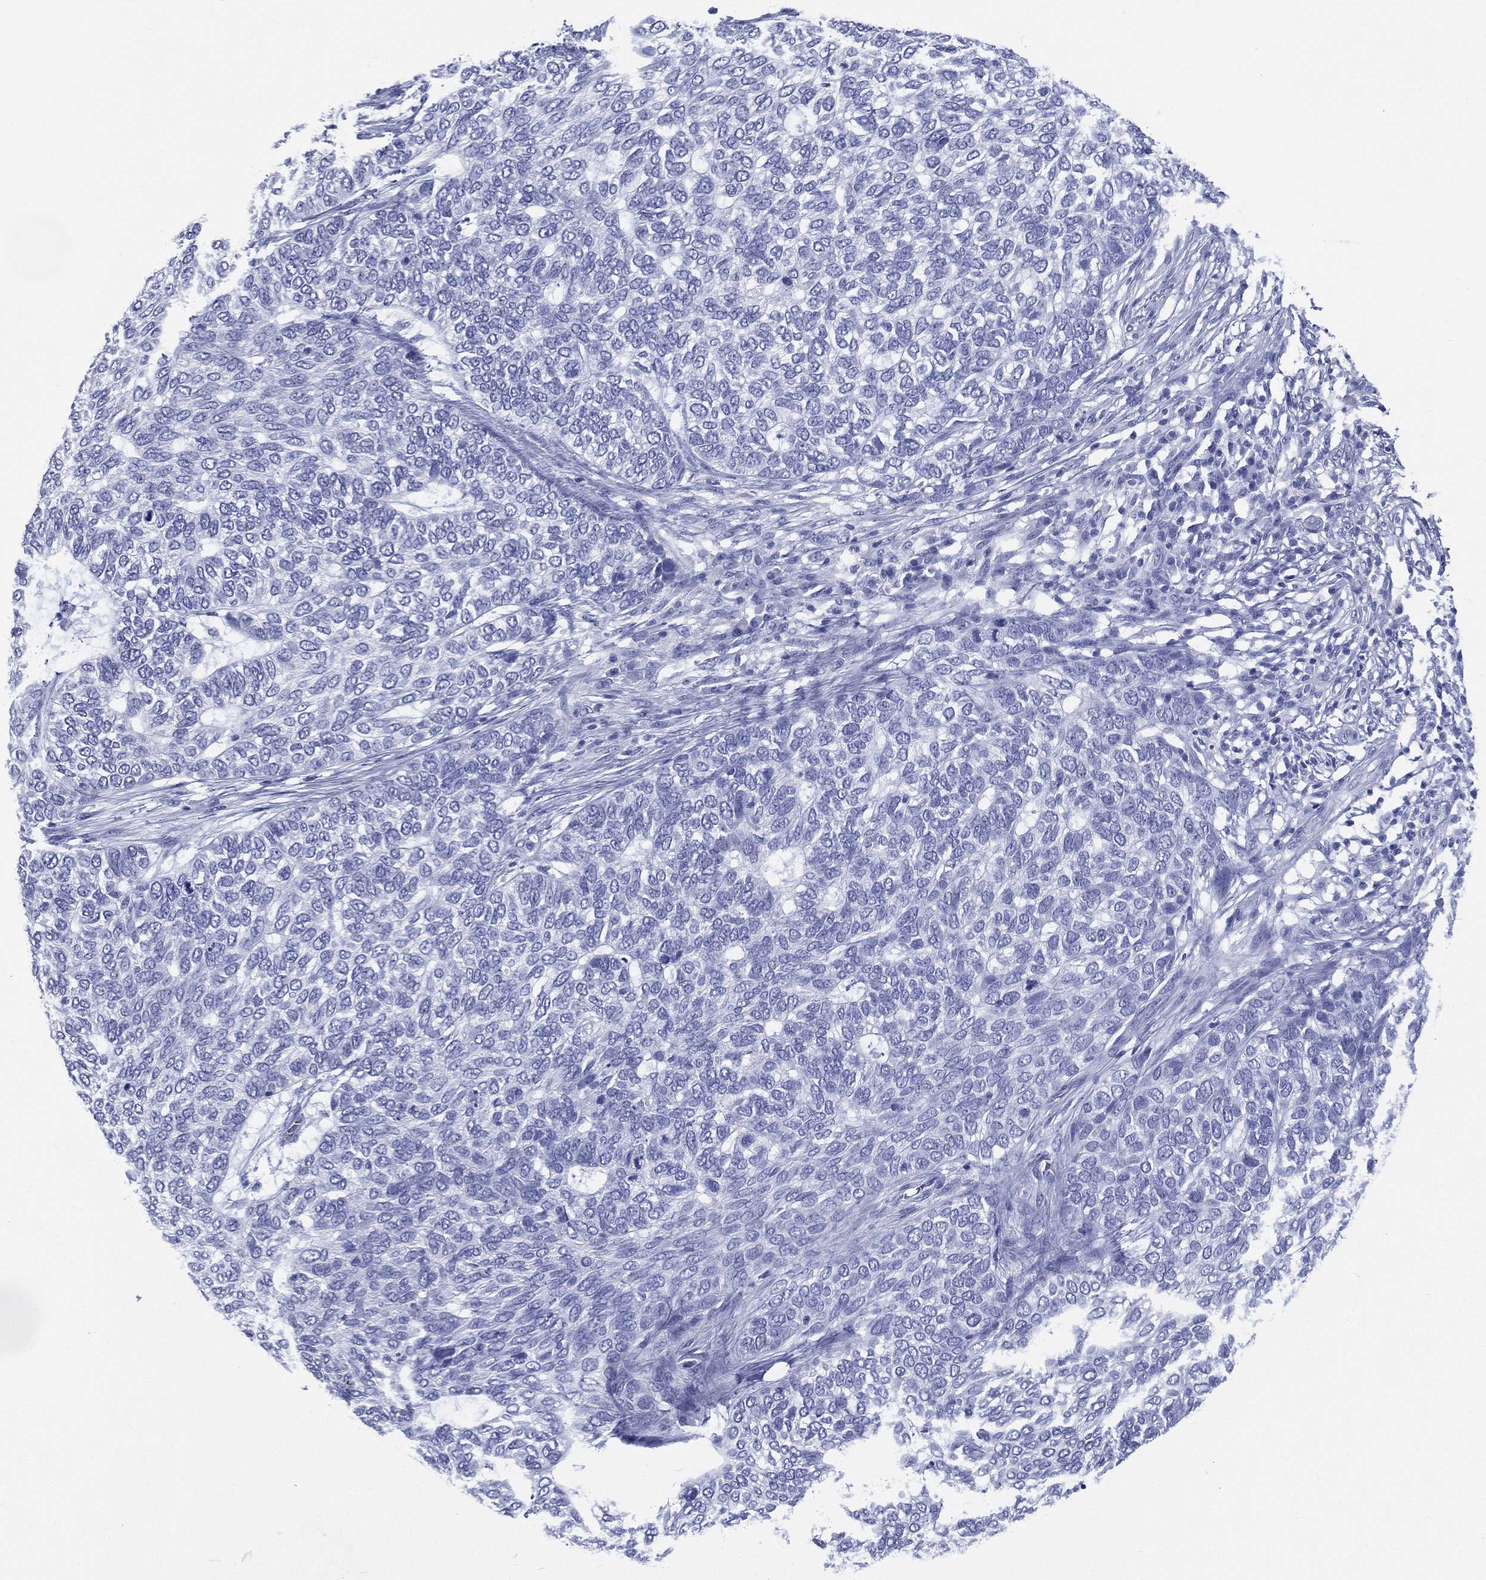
{"staining": {"intensity": "negative", "quantity": "none", "location": "none"}, "tissue": "skin cancer", "cell_type": "Tumor cells", "image_type": "cancer", "snomed": [{"axis": "morphology", "description": "Basal cell carcinoma"}, {"axis": "topography", "description": "Skin"}], "caption": "Immunohistochemical staining of skin cancer exhibits no significant positivity in tumor cells.", "gene": "RSPH4A", "patient": {"sex": "female", "age": 65}}